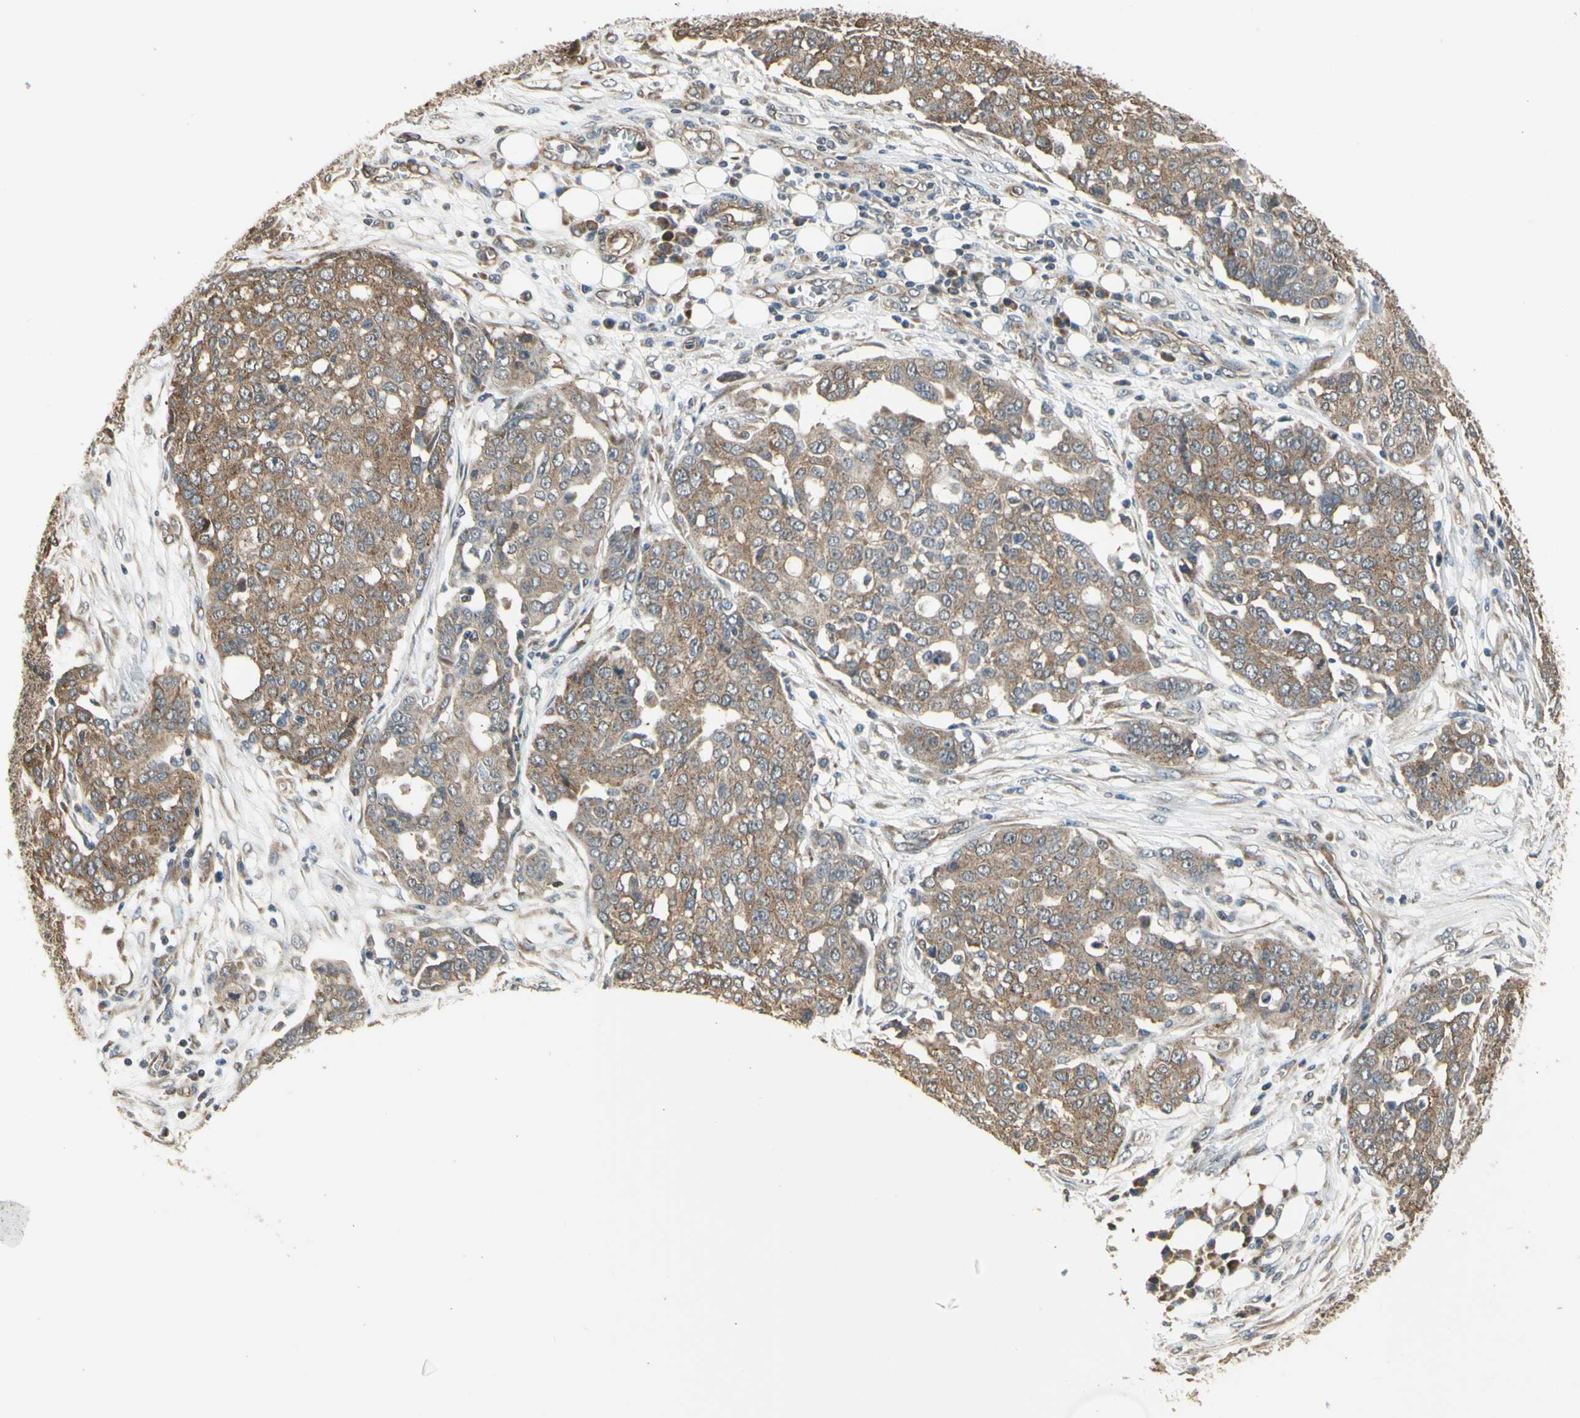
{"staining": {"intensity": "moderate", "quantity": ">75%", "location": "cytoplasmic/membranous"}, "tissue": "ovarian cancer", "cell_type": "Tumor cells", "image_type": "cancer", "snomed": [{"axis": "morphology", "description": "Cystadenocarcinoma, serous, NOS"}, {"axis": "topography", "description": "Soft tissue"}, {"axis": "topography", "description": "Ovary"}], "caption": "Moderate cytoplasmic/membranous protein staining is identified in about >75% of tumor cells in ovarian serous cystadenocarcinoma. (DAB IHC, brown staining for protein, blue staining for nuclei).", "gene": "EFNB2", "patient": {"sex": "female", "age": 57}}